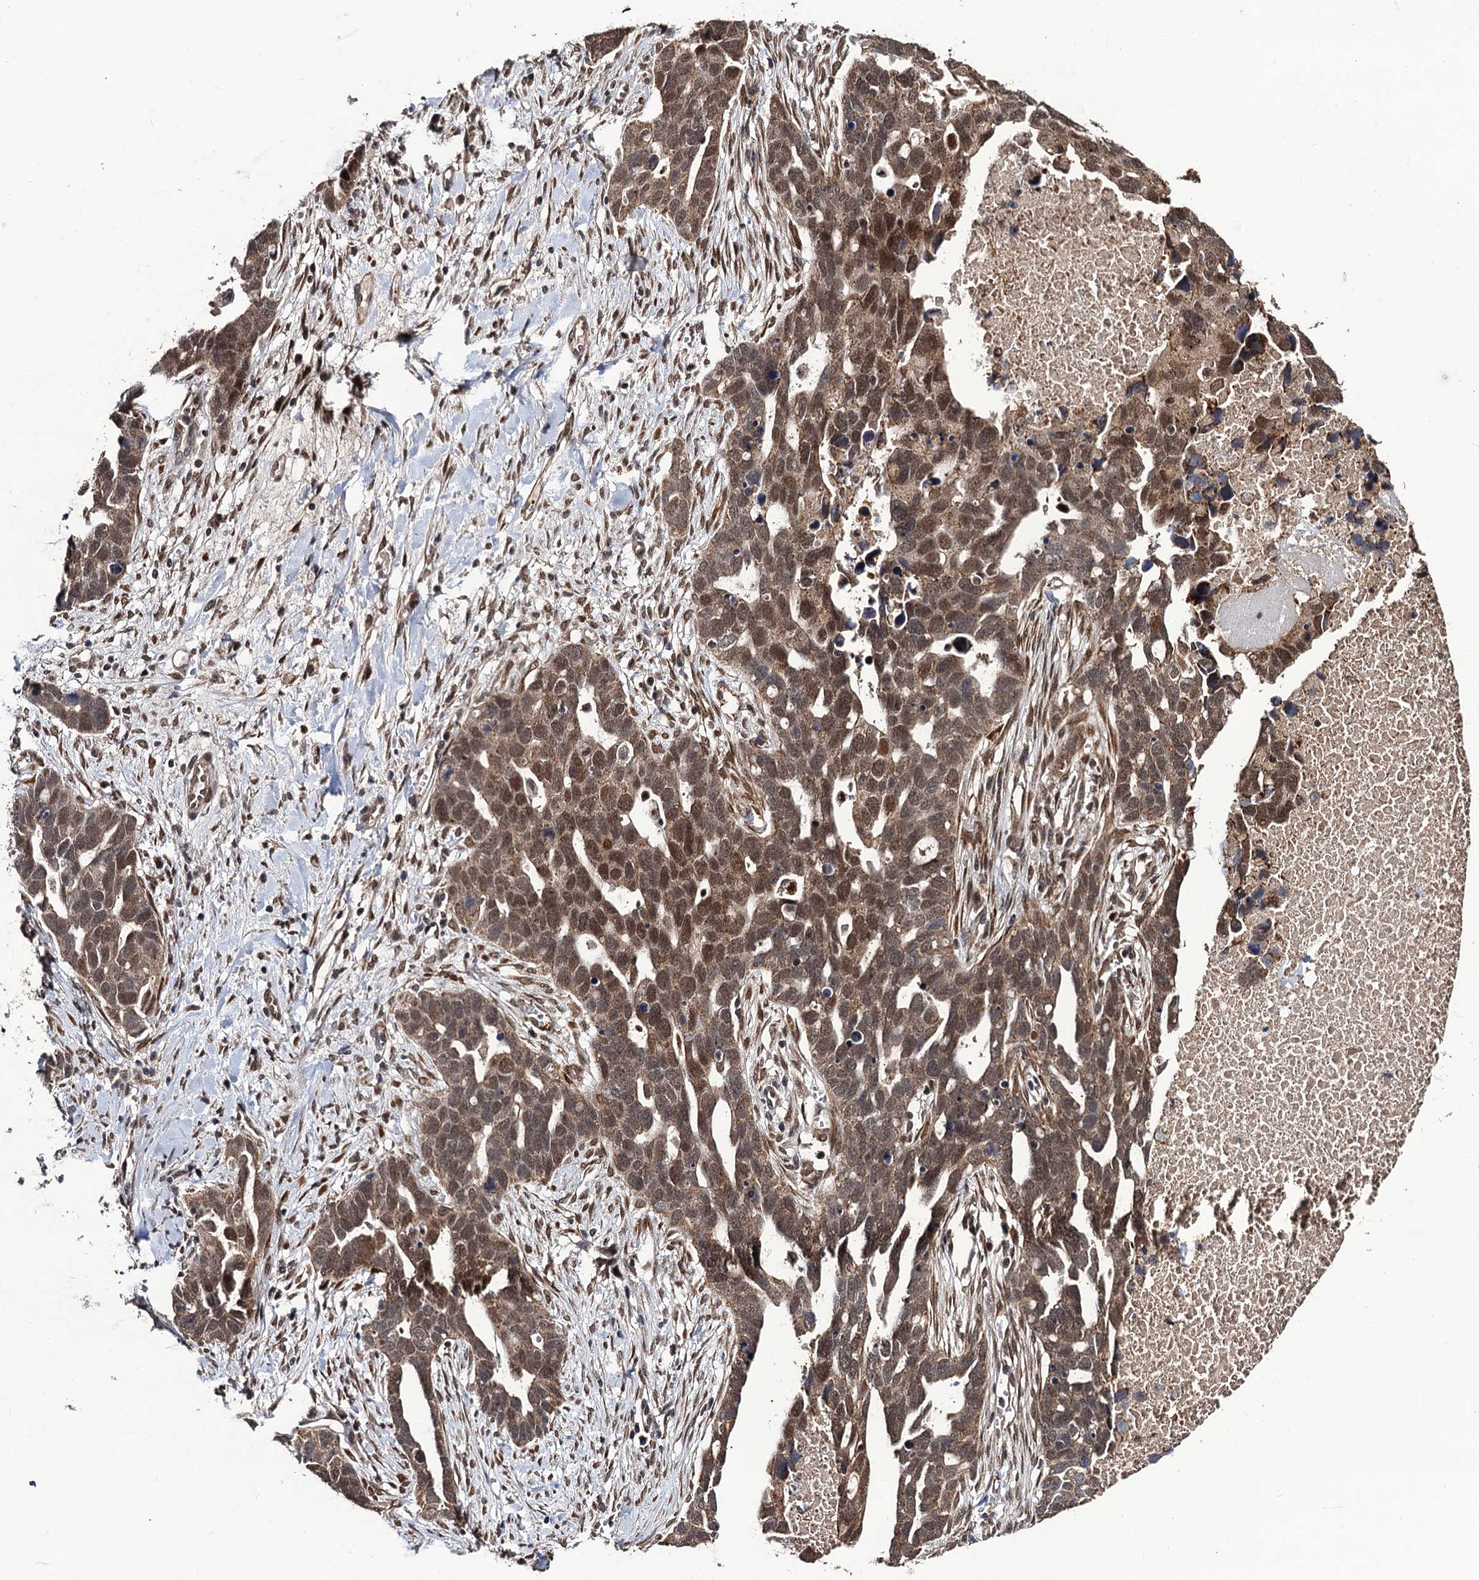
{"staining": {"intensity": "moderate", "quantity": "25%-75%", "location": "nuclear"}, "tissue": "ovarian cancer", "cell_type": "Tumor cells", "image_type": "cancer", "snomed": [{"axis": "morphology", "description": "Cystadenocarcinoma, serous, NOS"}, {"axis": "topography", "description": "Ovary"}], "caption": "Approximately 25%-75% of tumor cells in human ovarian cancer (serous cystadenocarcinoma) reveal moderate nuclear protein staining as visualized by brown immunohistochemical staining.", "gene": "LRRC63", "patient": {"sex": "female", "age": 54}}